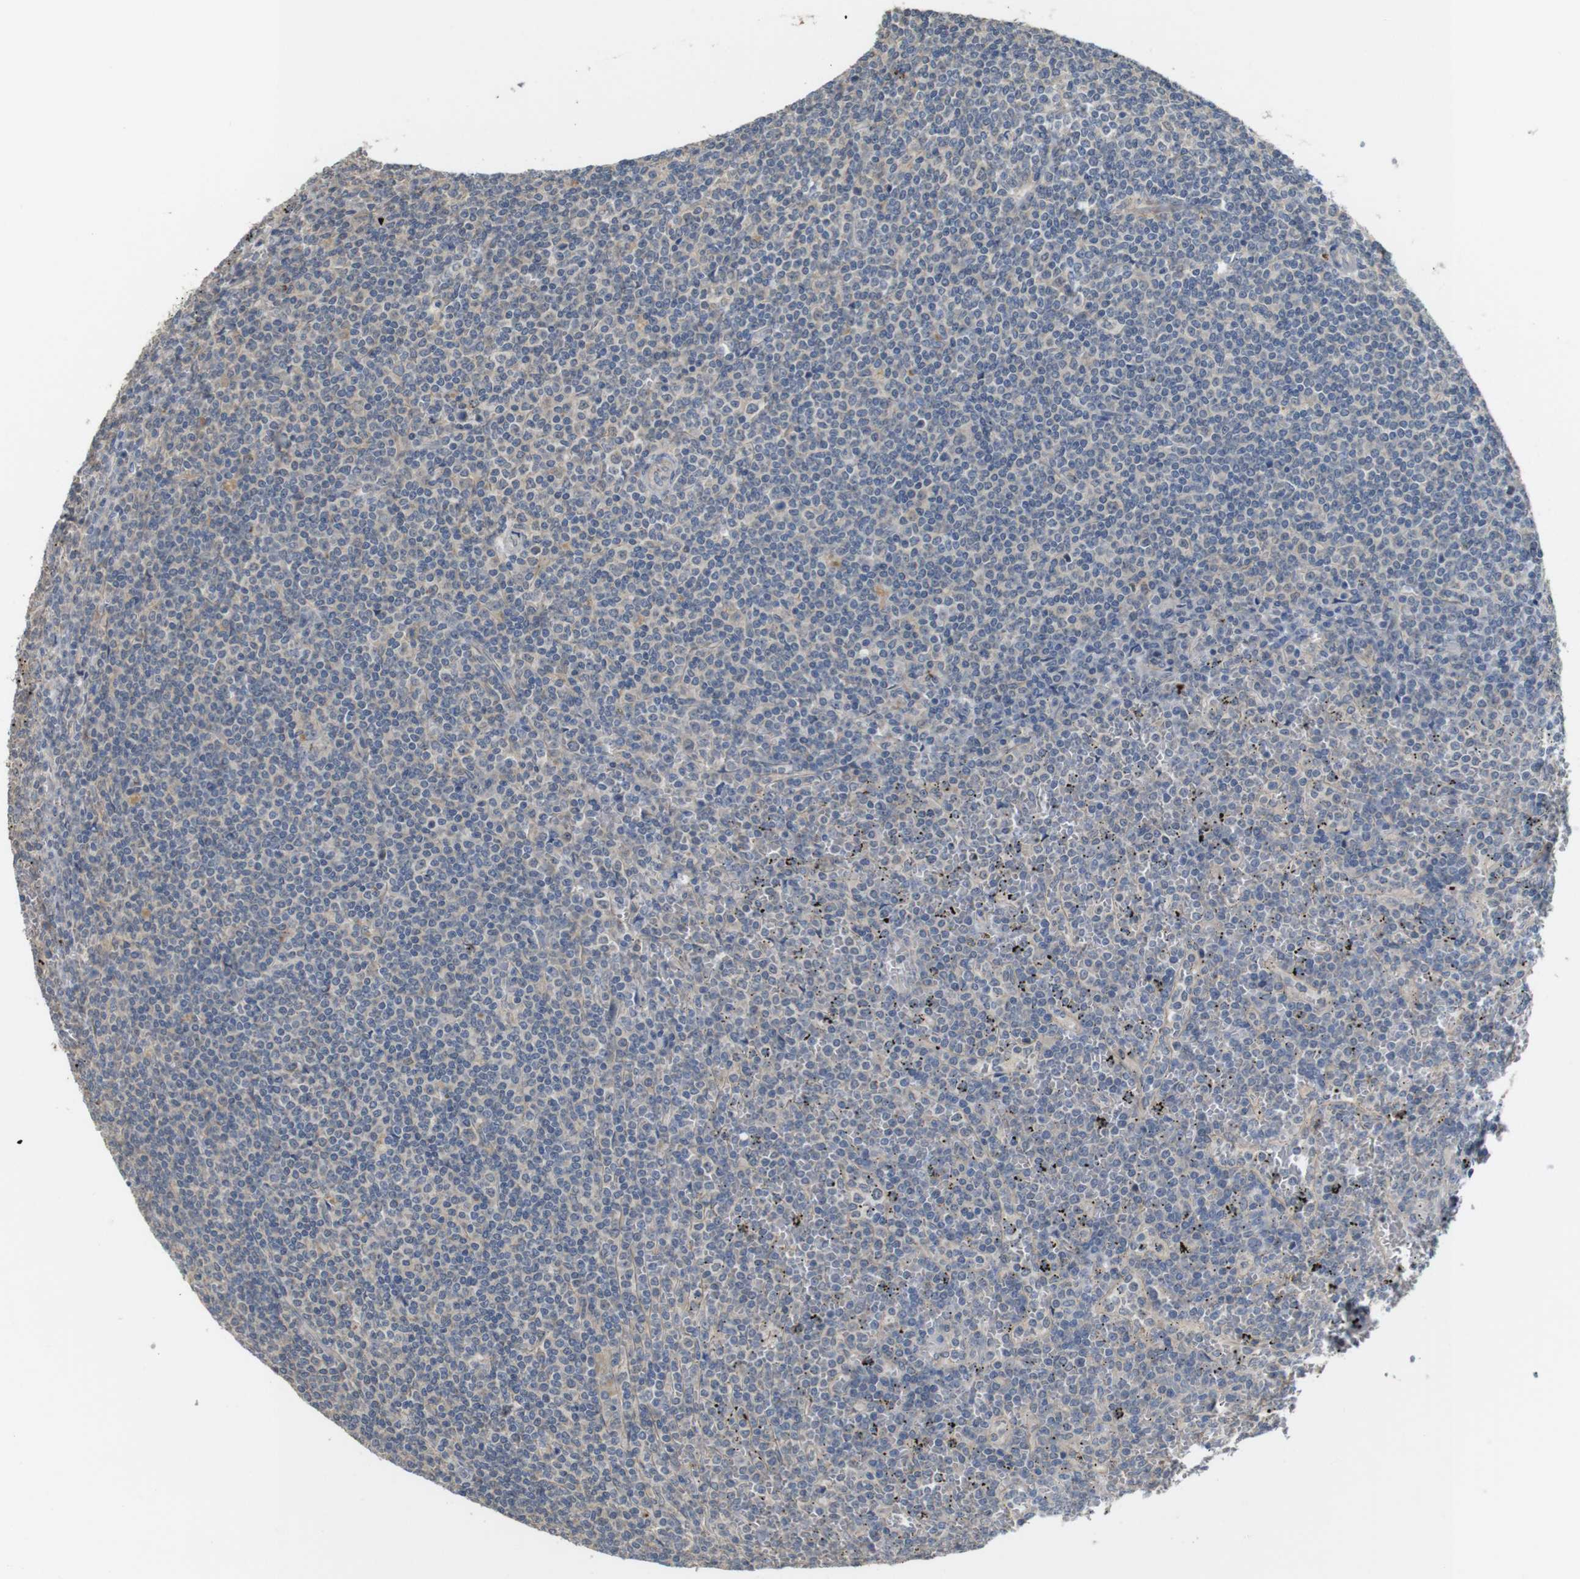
{"staining": {"intensity": "negative", "quantity": "none", "location": "none"}, "tissue": "lymphoma", "cell_type": "Tumor cells", "image_type": "cancer", "snomed": [{"axis": "morphology", "description": "Malignant lymphoma, non-Hodgkin's type, Low grade"}, {"axis": "topography", "description": "Spleen"}], "caption": "The photomicrograph reveals no staining of tumor cells in low-grade malignant lymphoma, non-Hodgkin's type.", "gene": "CDC34", "patient": {"sex": "female", "age": 19}}